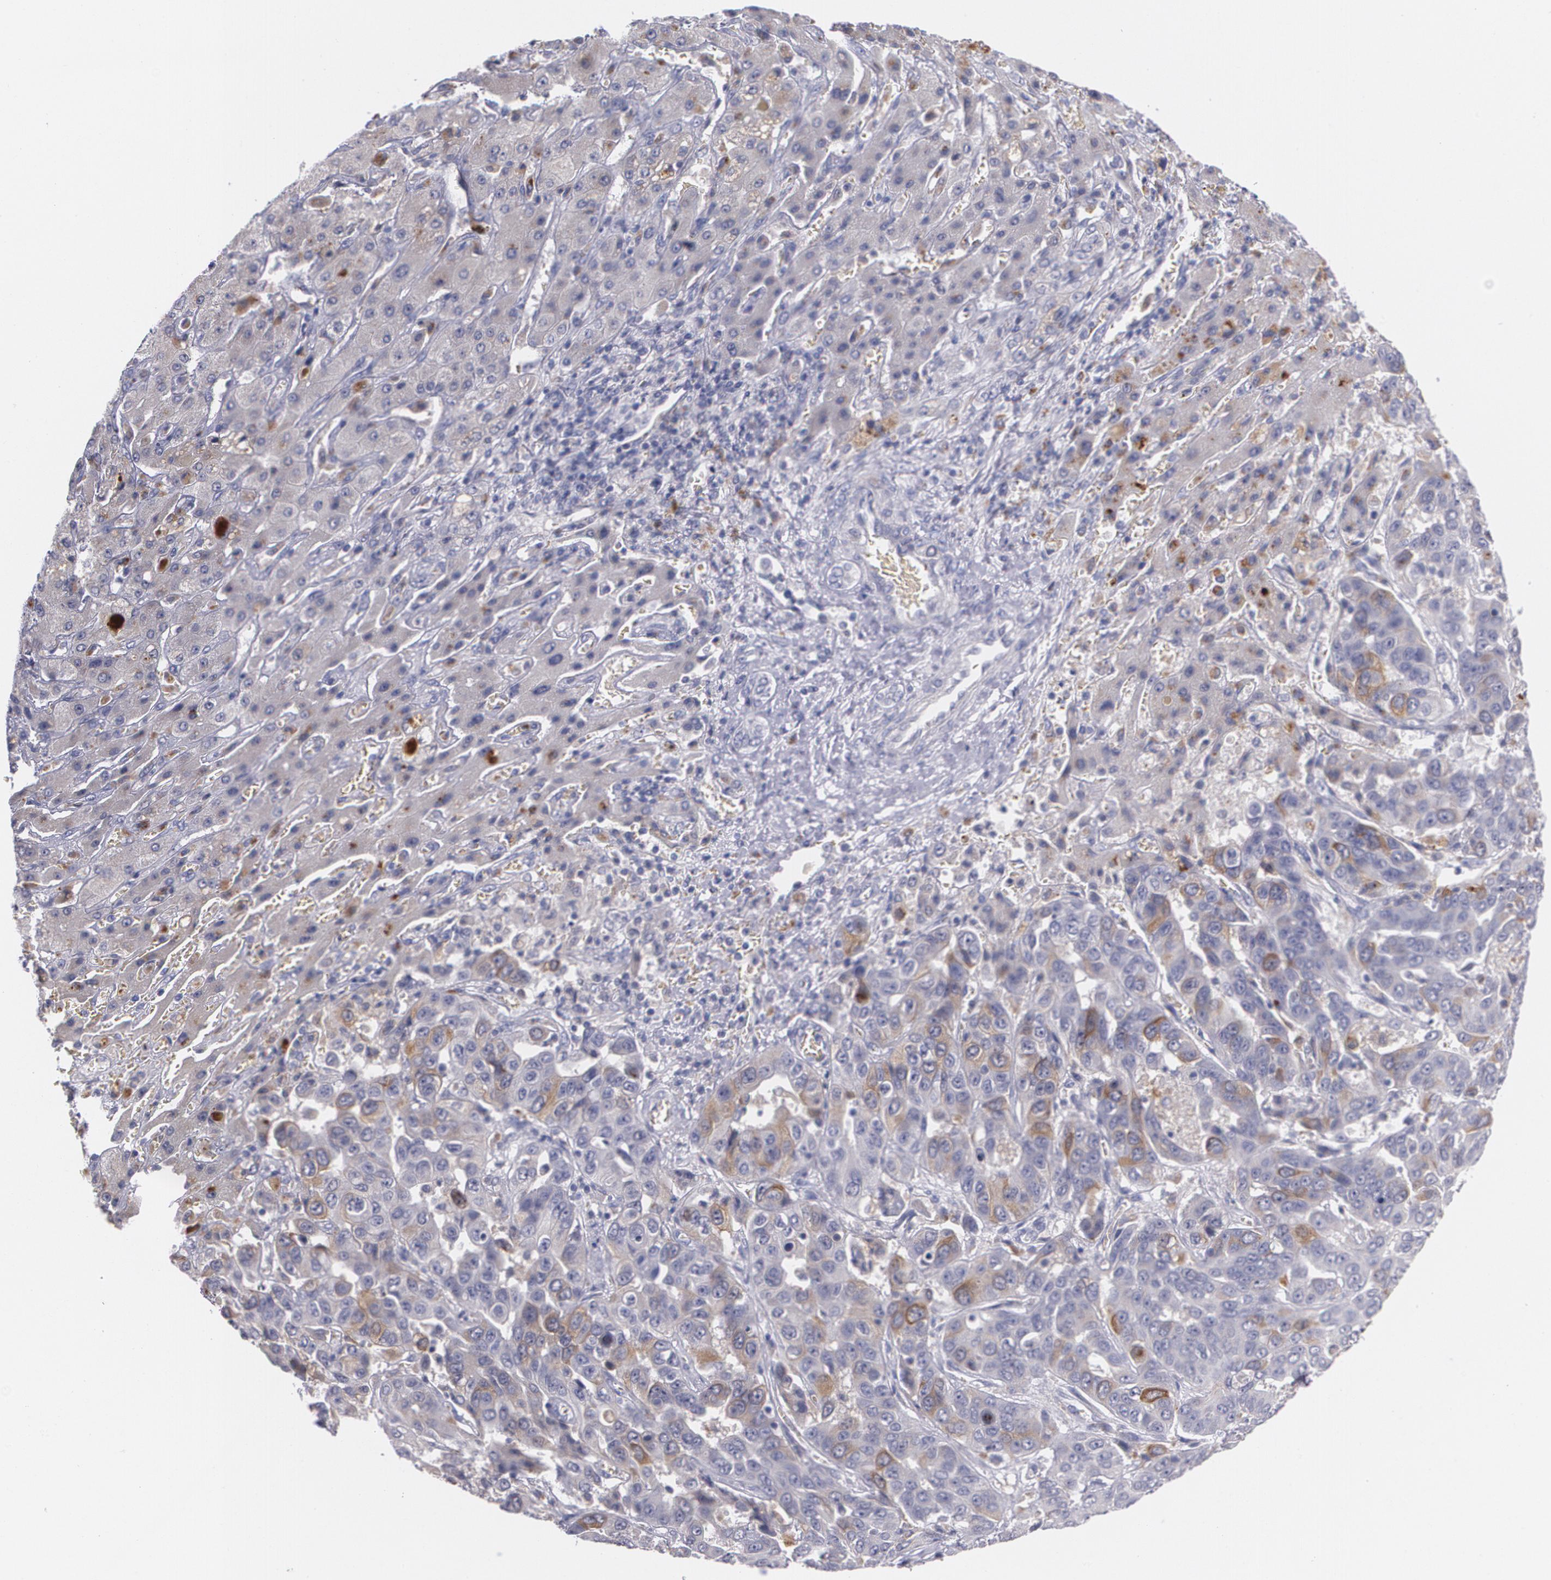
{"staining": {"intensity": "moderate", "quantity": "<25%", "location": "cytoplasmic/membranous"}, "tissue": "liver cancer", "cell_type": "Tumor cells", "image_type": "cancer", "snomed": [{"axis": "morphology", "description": "Cholangiocarcinoma"}, {"axis": "topography", "description": "Liver"}], "caption": "Tumor cells reveal low levels of moderate cytoplasmic/membranous positivity in about <25% of cells in human liver cholangiocarcinoma. Nuclei are stained in blue.", "gene": "HMMR", "patient": {"sex": "female", "age": 52}}